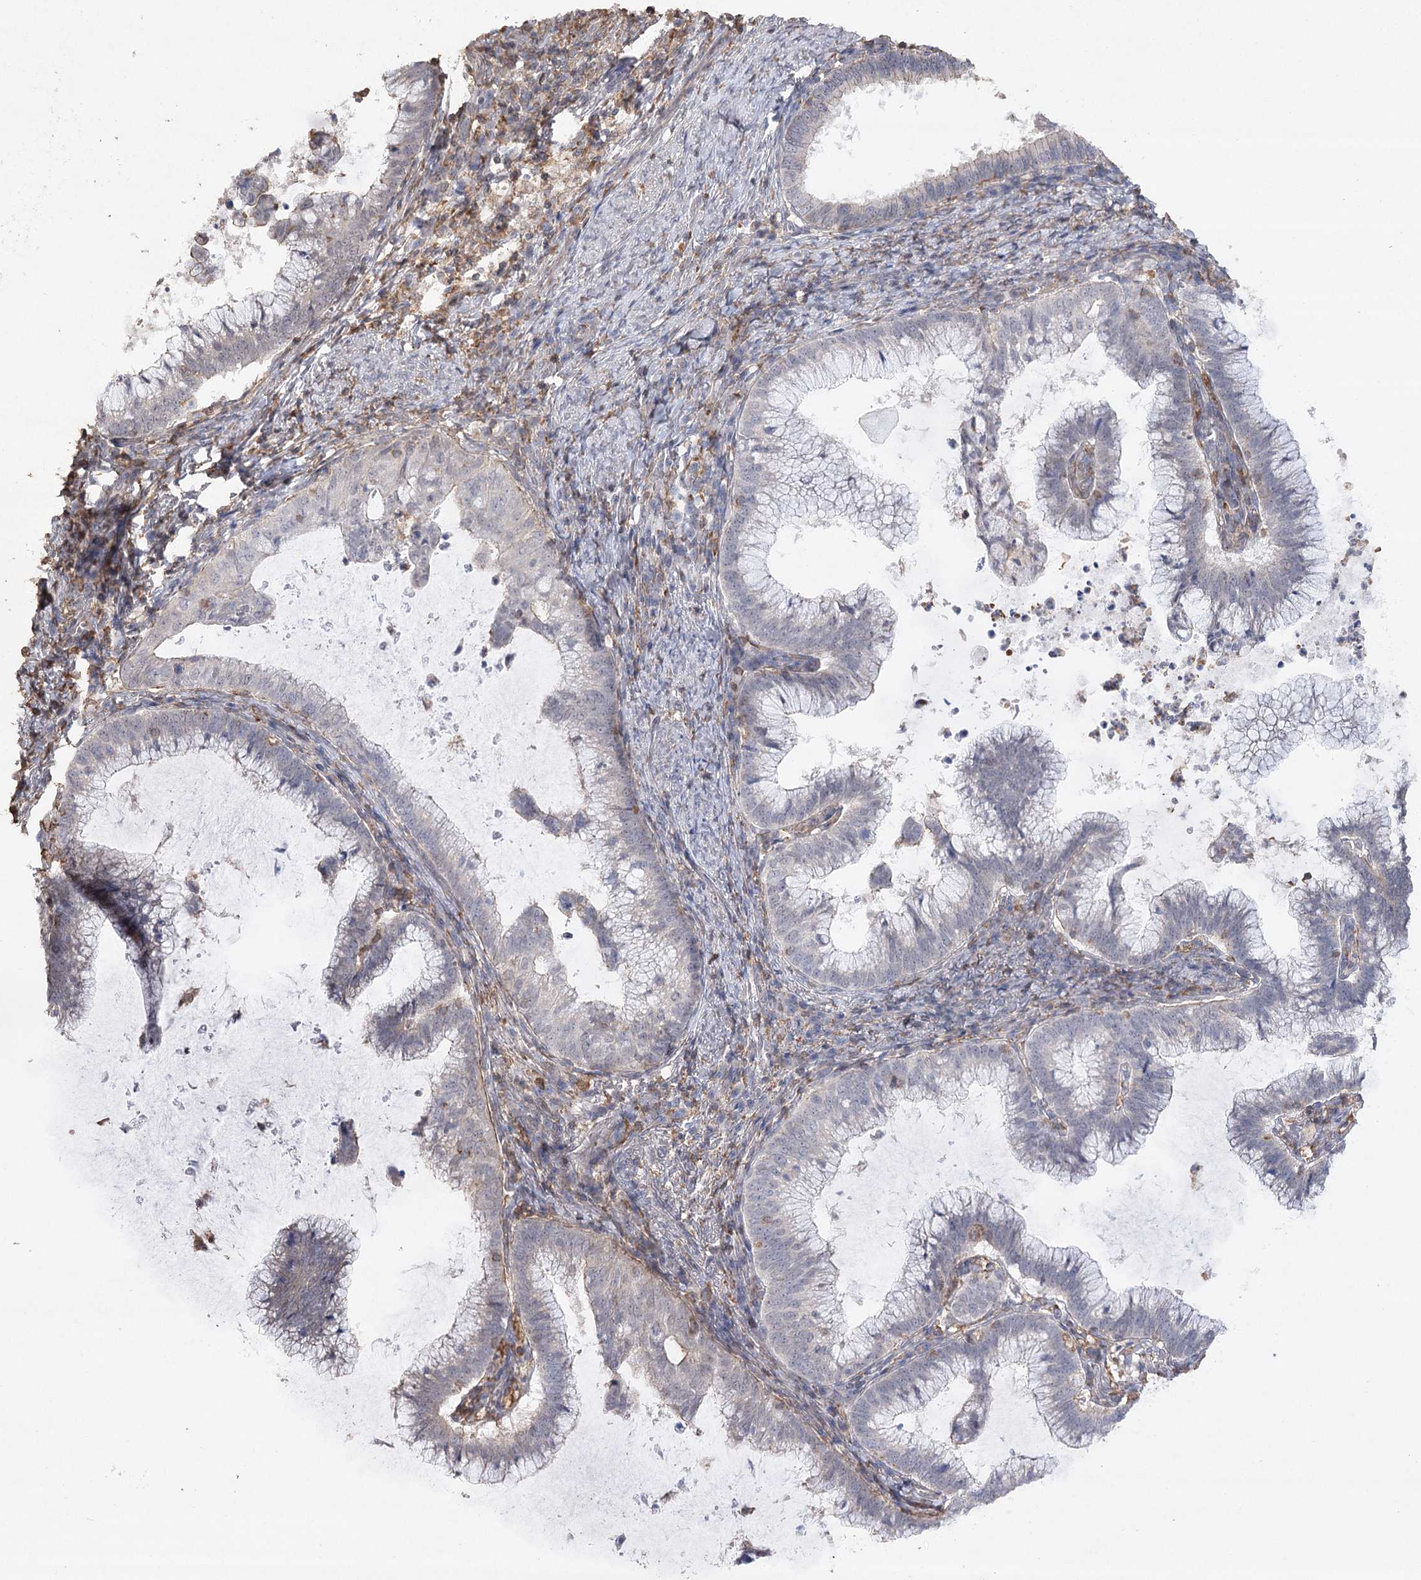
{"staining": {"intensity": "negative", "quantity": "none", "location": "none"}, "tissue": "cervical cancer", "cell_type": "Tumor cells", "image_type": "cancer", "snomed": [{"axis": "morphology", "description": "Adenocarcinoma, NOS"}, {"axis": "topography", "description": "Cervix"}], "caption": "High magnification brightfield microscopy of cervical cancer stained with DAB (3,3'-diaminobenzidine) (brown) and counterstained with hematoxylin (blue): tumor cells show no significant staining. (DAB (3,3'-diaminobenzidine) immunohistochemistry, high magnification).", "gene": "OBSL1", "patient": {"sex": "female", "age": 36}}